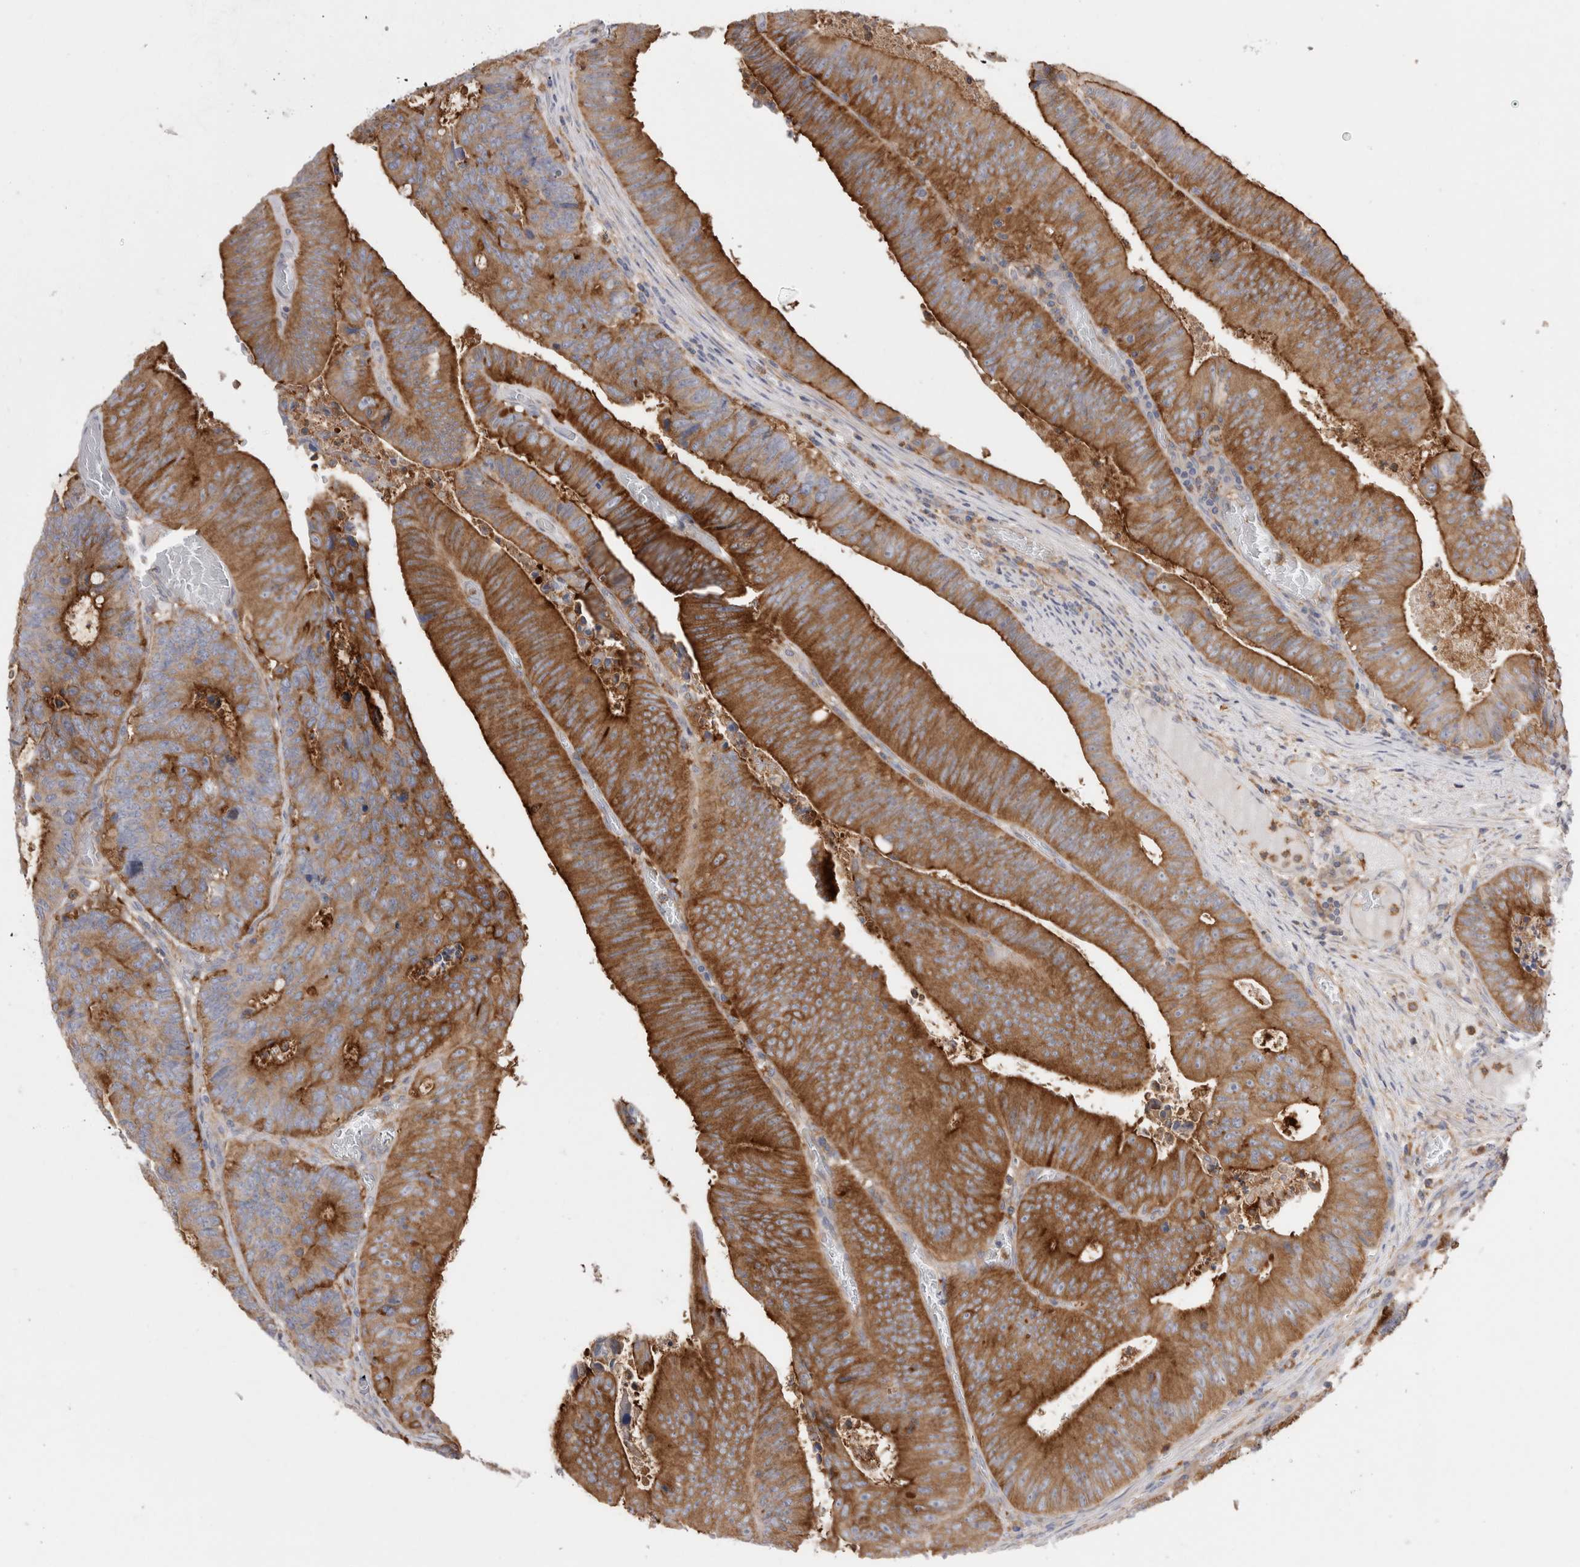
{"staining": {"intensity": "strong", "quantity": ">75%", "location": "cytoplasmic/membranous"}, "tissue": "colorectal cancer", "cell_type": "Tumor cells", "image_type": "cancer", "snomed": [{"axis": "morphology", "description": "Adenocarcinoma, NOS"}, {"axis": "topography", "description": "Colon"}], "caption": "Immunohistochemical staining of colorectal cancer (adenocarcinoma) displays strong cytoplasmic/membranous protein expression in approximately >75% of tumor cells. The protein is shown in brown color, while the nuclei are stained blue.", "gene": "RAB11FIP1", "patient": {"sex": "male", "age": 87}}